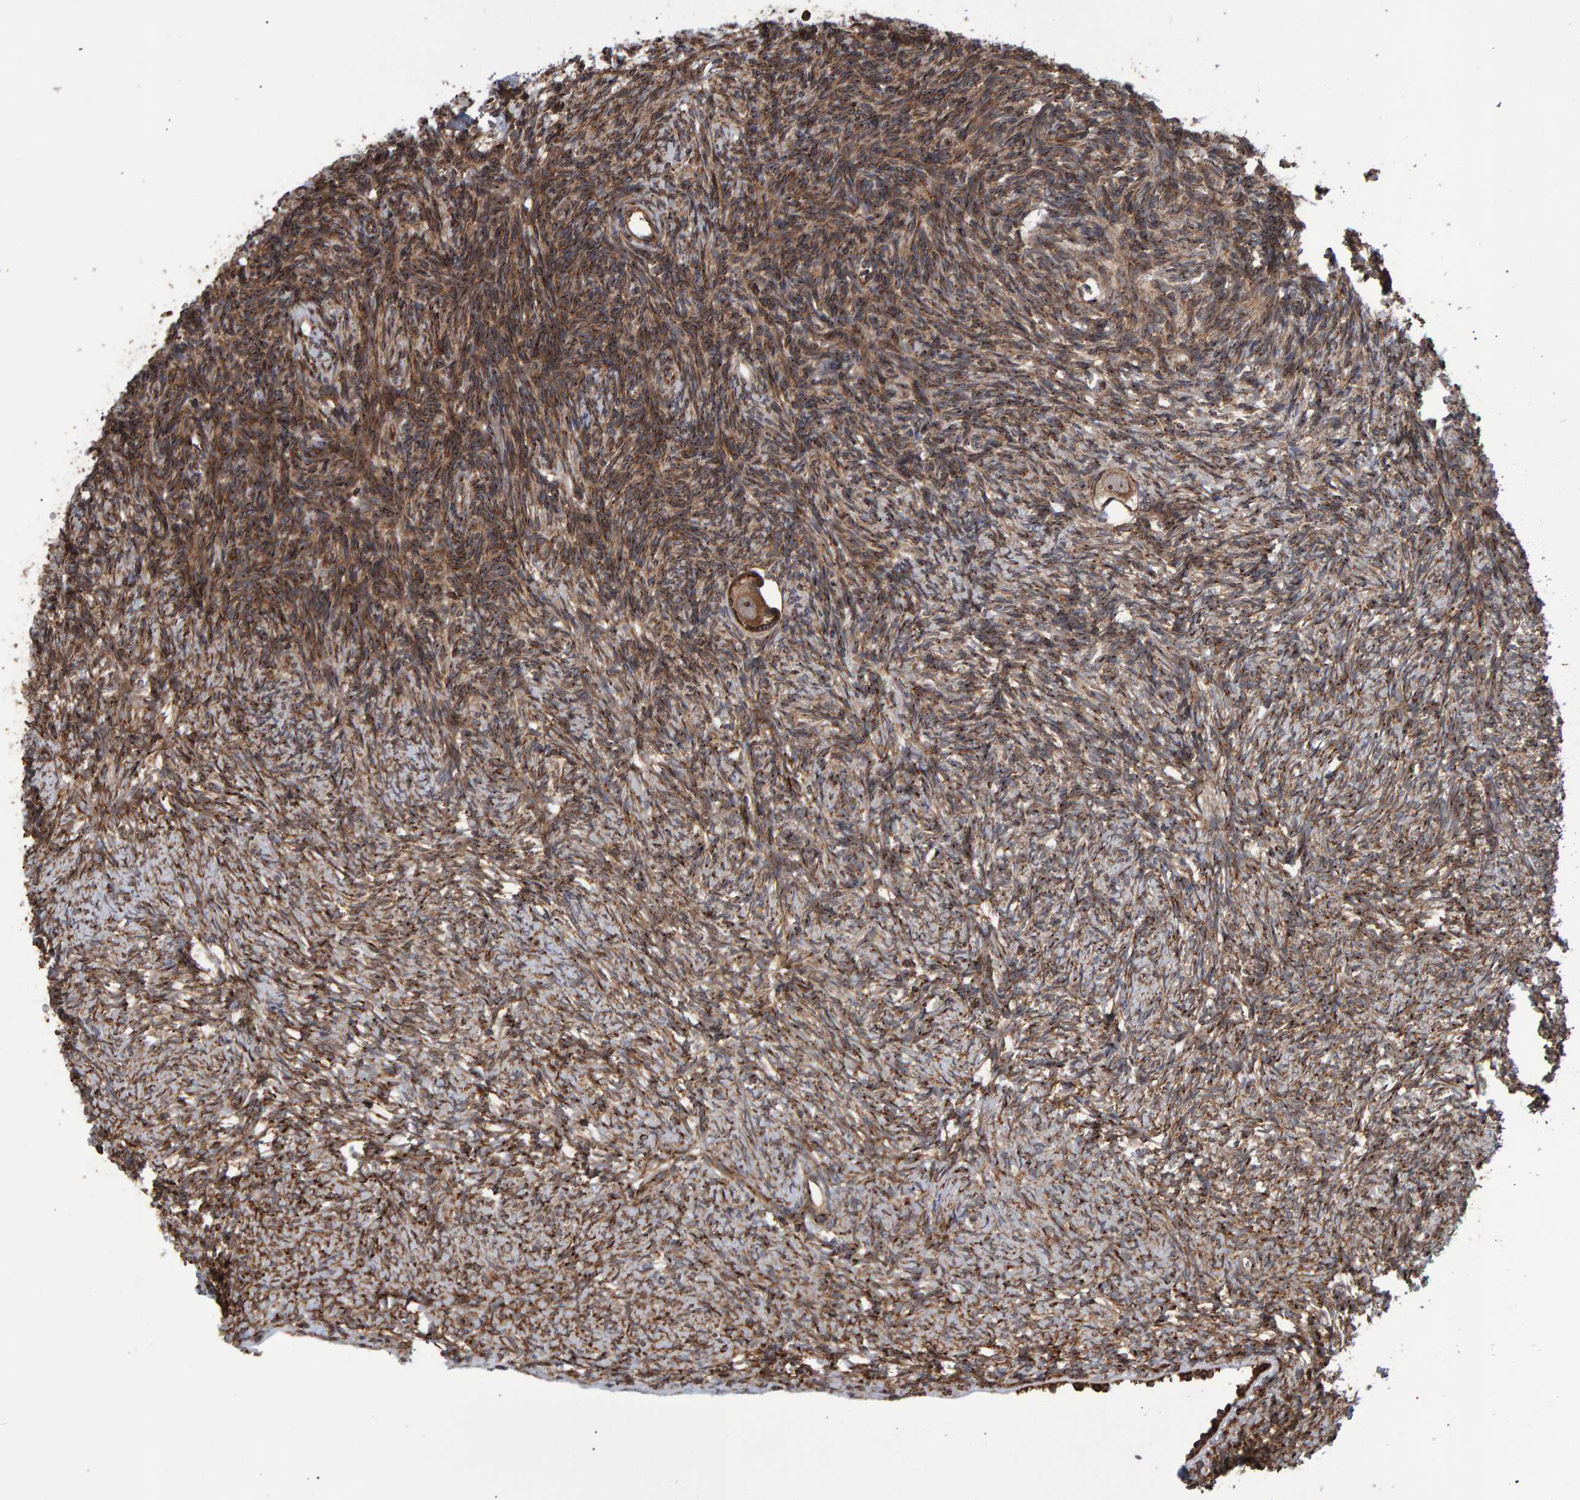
{"staining": {"intensity": "moderate", "quantity": ">75%", "location": "cytoplasmic/membranous,nuclear"}, "tissue": "ovary", "cell_type": "Follicle cells", "image_type": "normal", "snomed": [{"axis": "morphology", "description": "Normal tissue, NOS"}, {"axis": "topography", "description": "Ovary"}], "caption": "The histopathology image reveals staining of unremarkable ovary, revealing moderate cytoplasmic/membranous,nuclear protein expression (brown color) within follicle cells.", "gene": "FAM117A", "patient": {"sex": "female", "age": 34}}